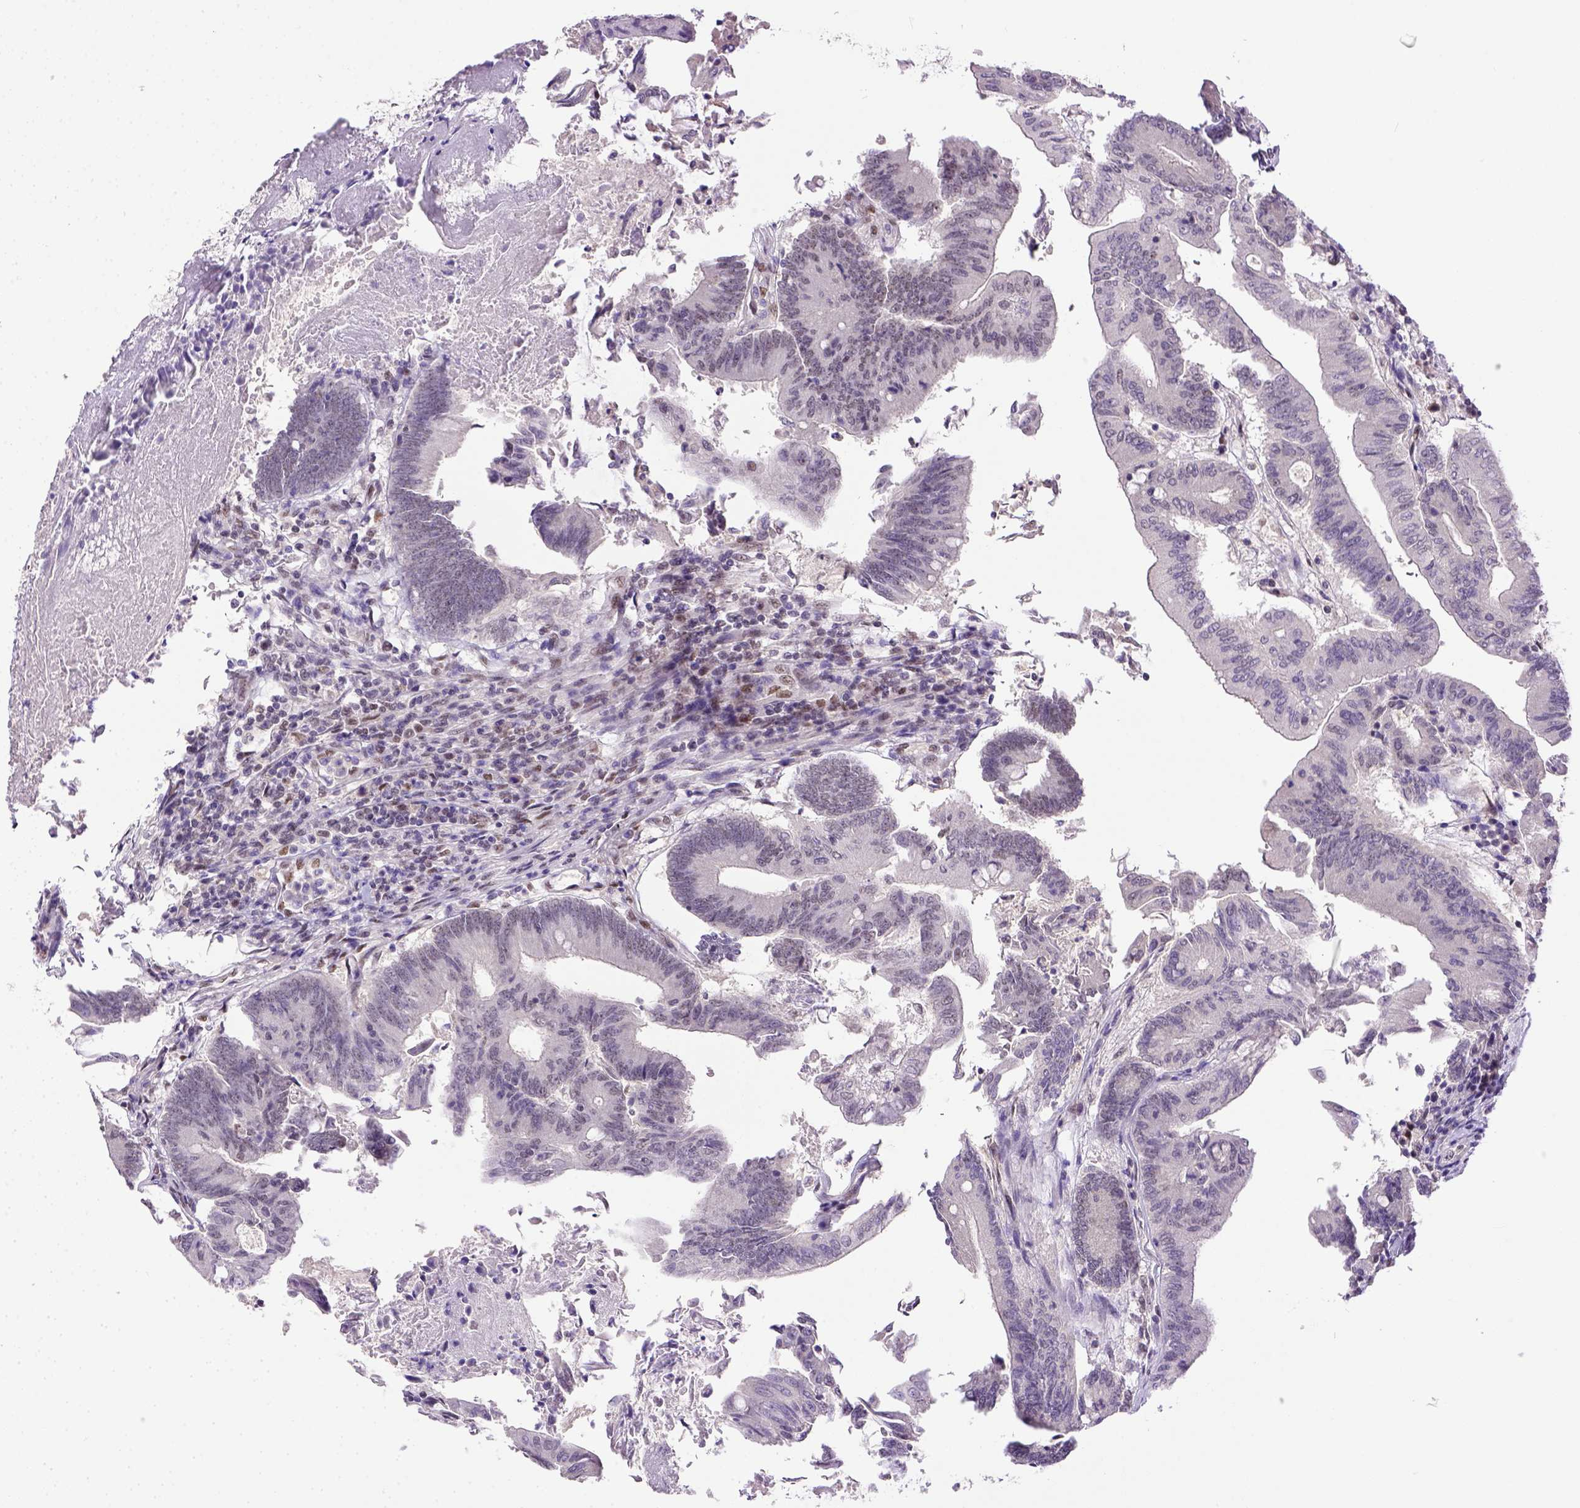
{"staining": {"intensity": "negative", "quantity": "none", "location": "none"}, "tissue": "colorectal cancer", "cell_type": "Tumor cells", "image_type": "cancer", "snomed": [{"axis": "morphology", "description": "Adenocarcinoma, NOS"}, {"axis": "topography", "description": "Colon"}], "caption": "Adenocarcinoma (colorectal) was stained to show a protein in brown. There is no significant positivity in tumor cells. (DAB IHC, high magnification).", "gene": "ERCC1", "patient": {"sex": "female", "age": 70}}